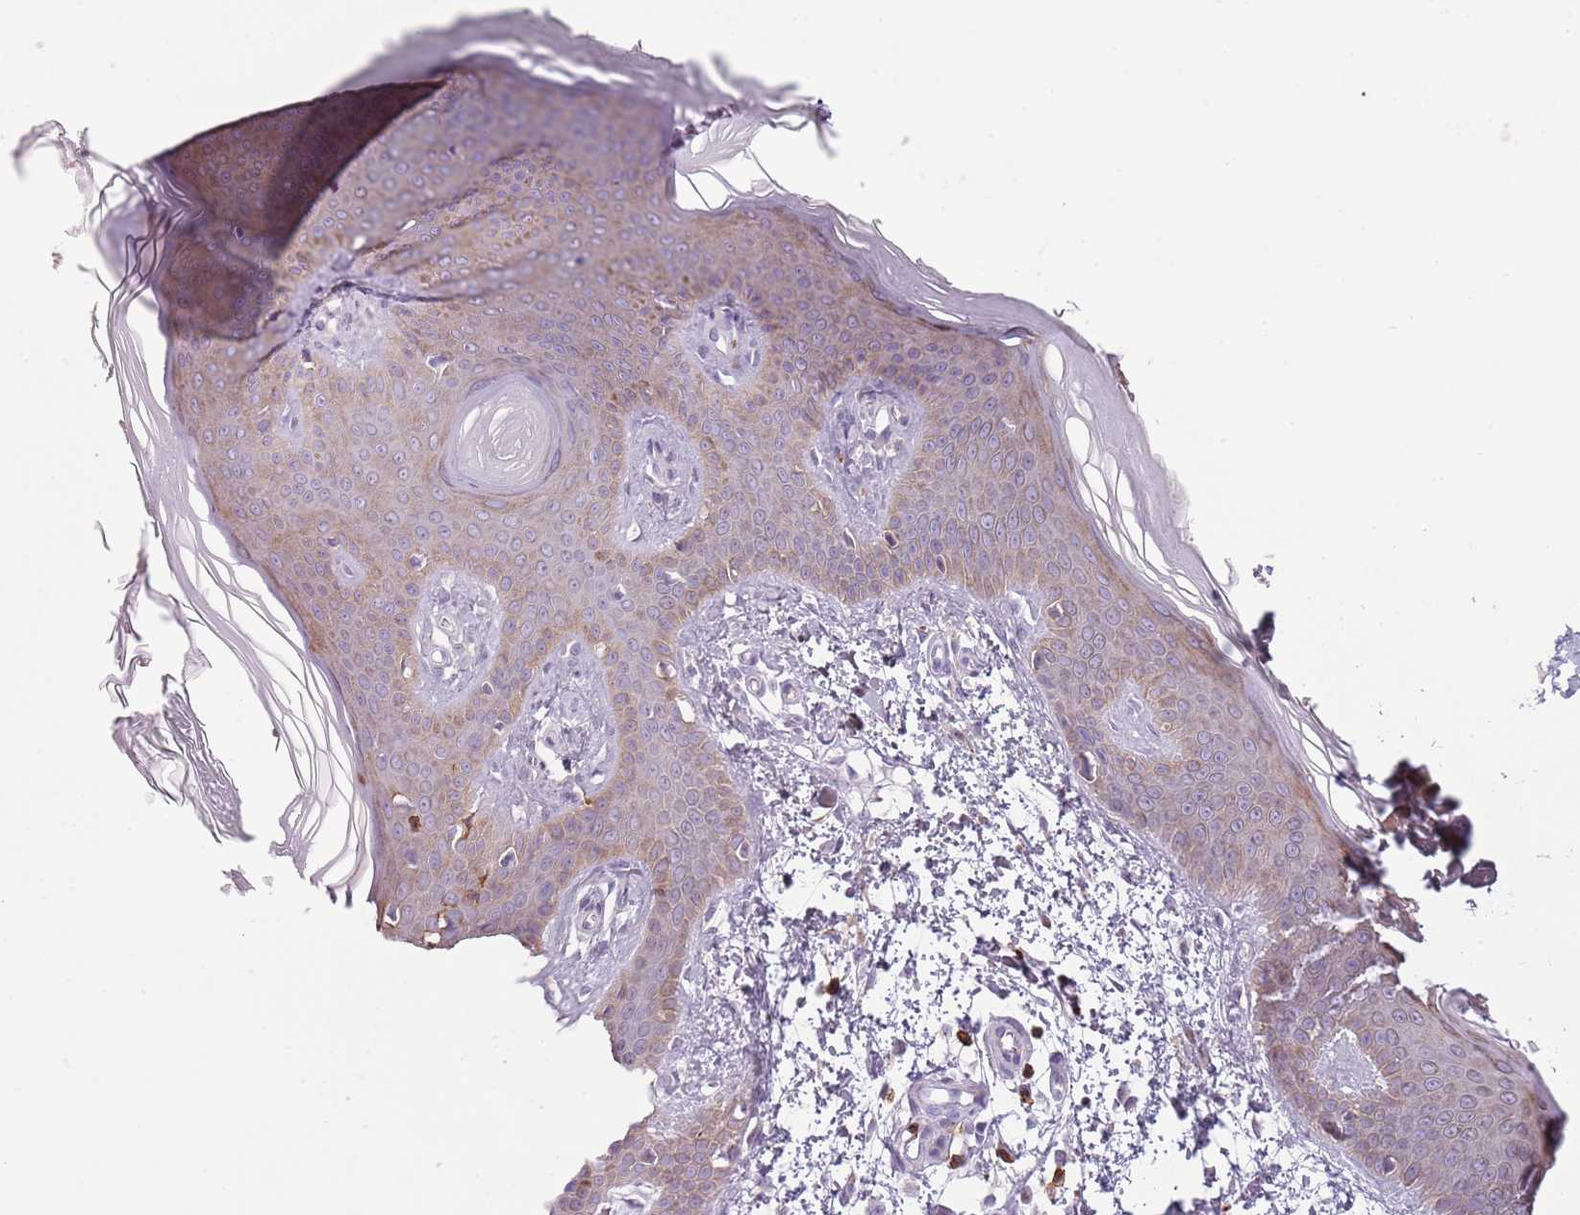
{"staining": {"intensity": "negative", "quantity": "none", "location": "none"}, "tissue": "skin", "cell_type": "Fibroblasts", "image_type": "normal", "snomed": [{"axis": "morphology", "description": "Normal tissue, NOS"}, {"axis": "topography", "description": "Skin"}], "caption": "Immunohistochemistry (IHC) of normal human skin displays no staining in fibroblasts. (DAB immunohistochemistry with hematoxylin counter stain).", "gene": "ZNF583", "patient": {"sex": "male", "age": 36}}